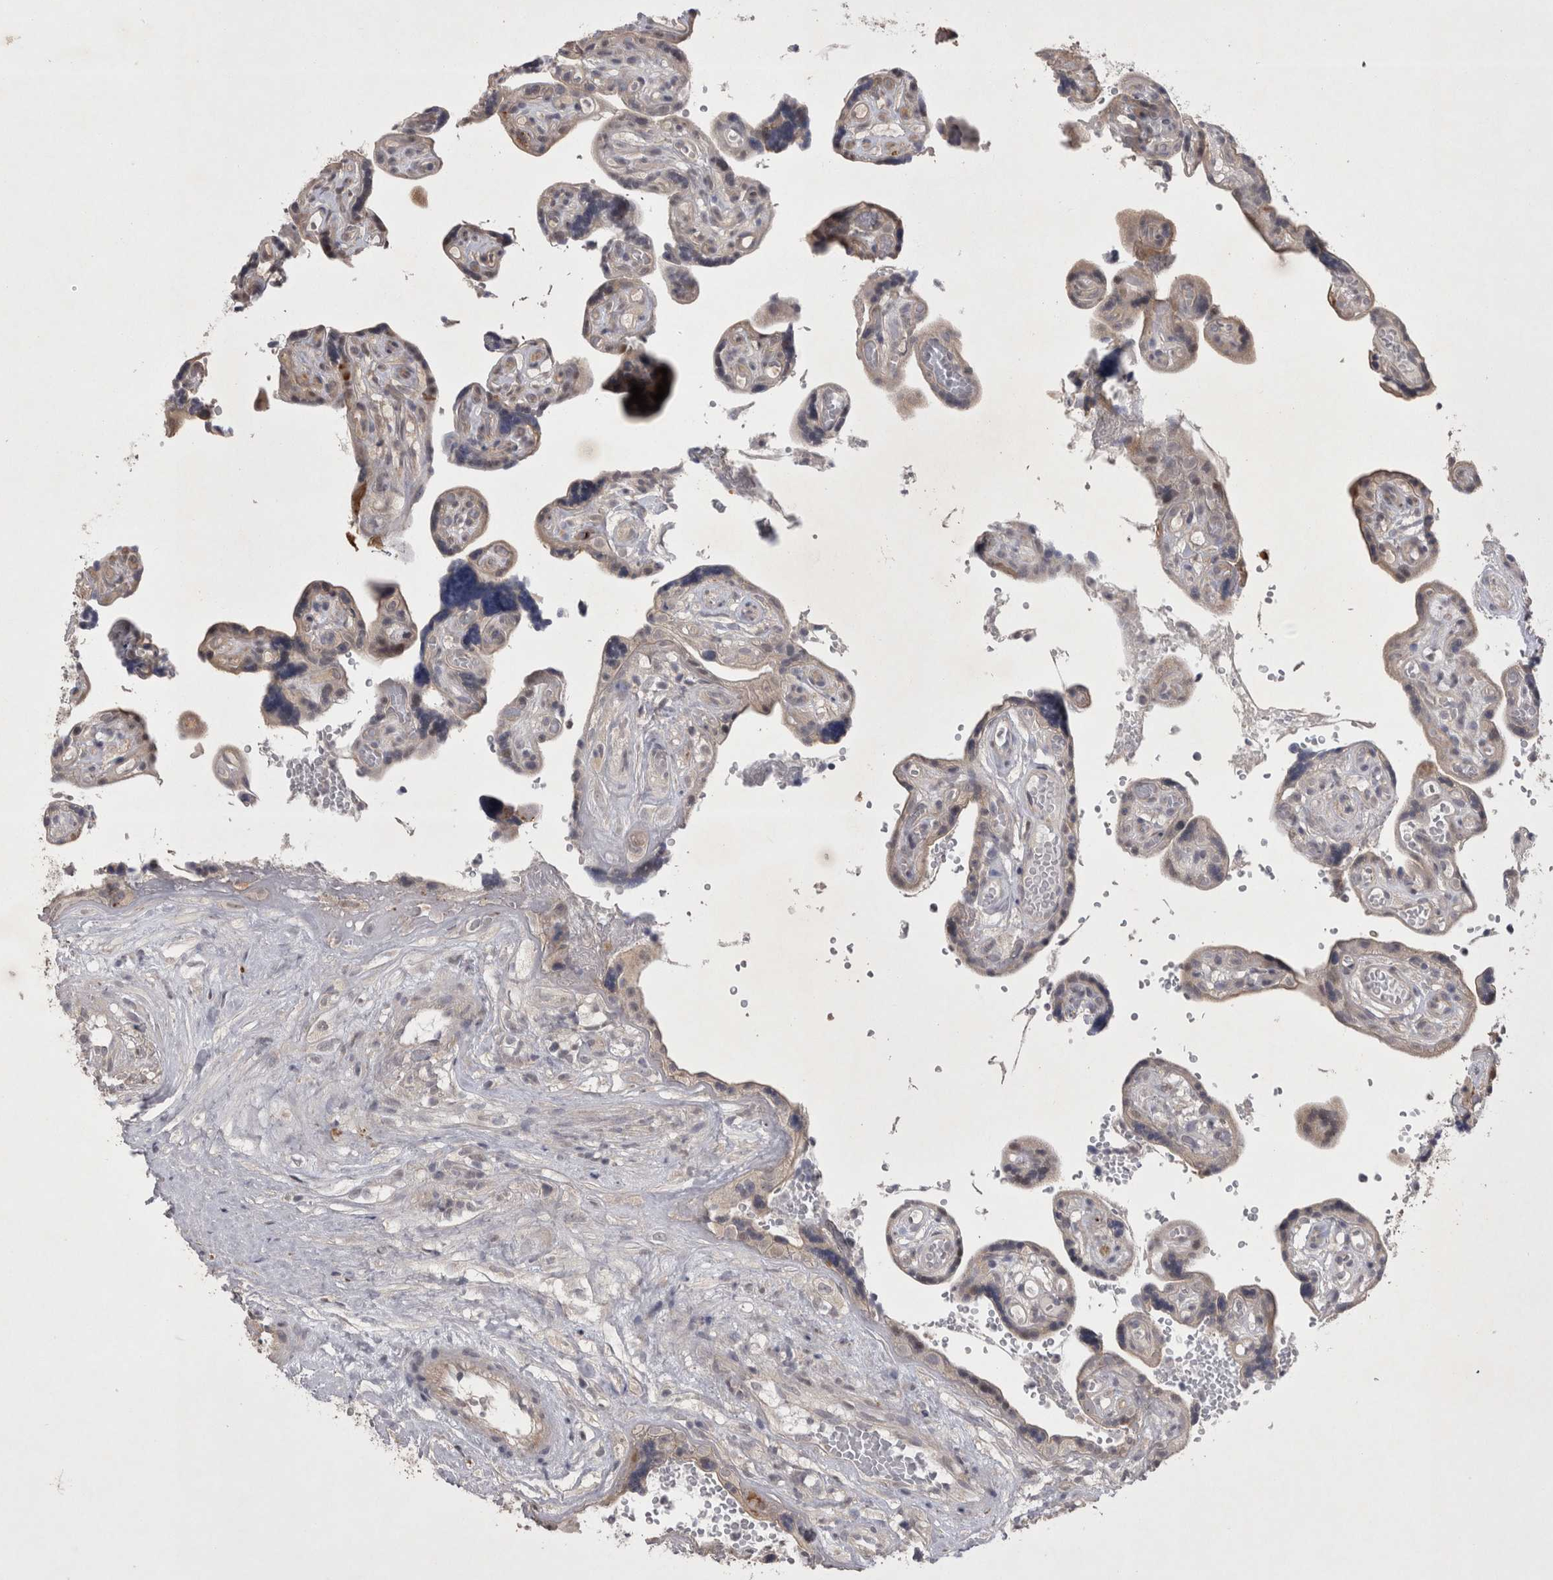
{"staining": {"intensity": "weak", "quantity": "25%-75%", "location": "cytoplasmic/membranous"}, "tissue": "placenta", "cell_type": "Decidual cells", "image_type": "normal", "snomed": [{"axis": "morphology", "description": "Normal tissue, NOS"}, {"axis": "topography", "description": "Placenta"}], "caption": "A photomicrograph of human placenta stained for a protein displays weak cytoplasmic/membranous brown staining in decidual cells. (Brightfield microscopy of DAB IHC at high magnification).", "gene": "CTBS", "patient": {"sex": "female", "age": 30}}